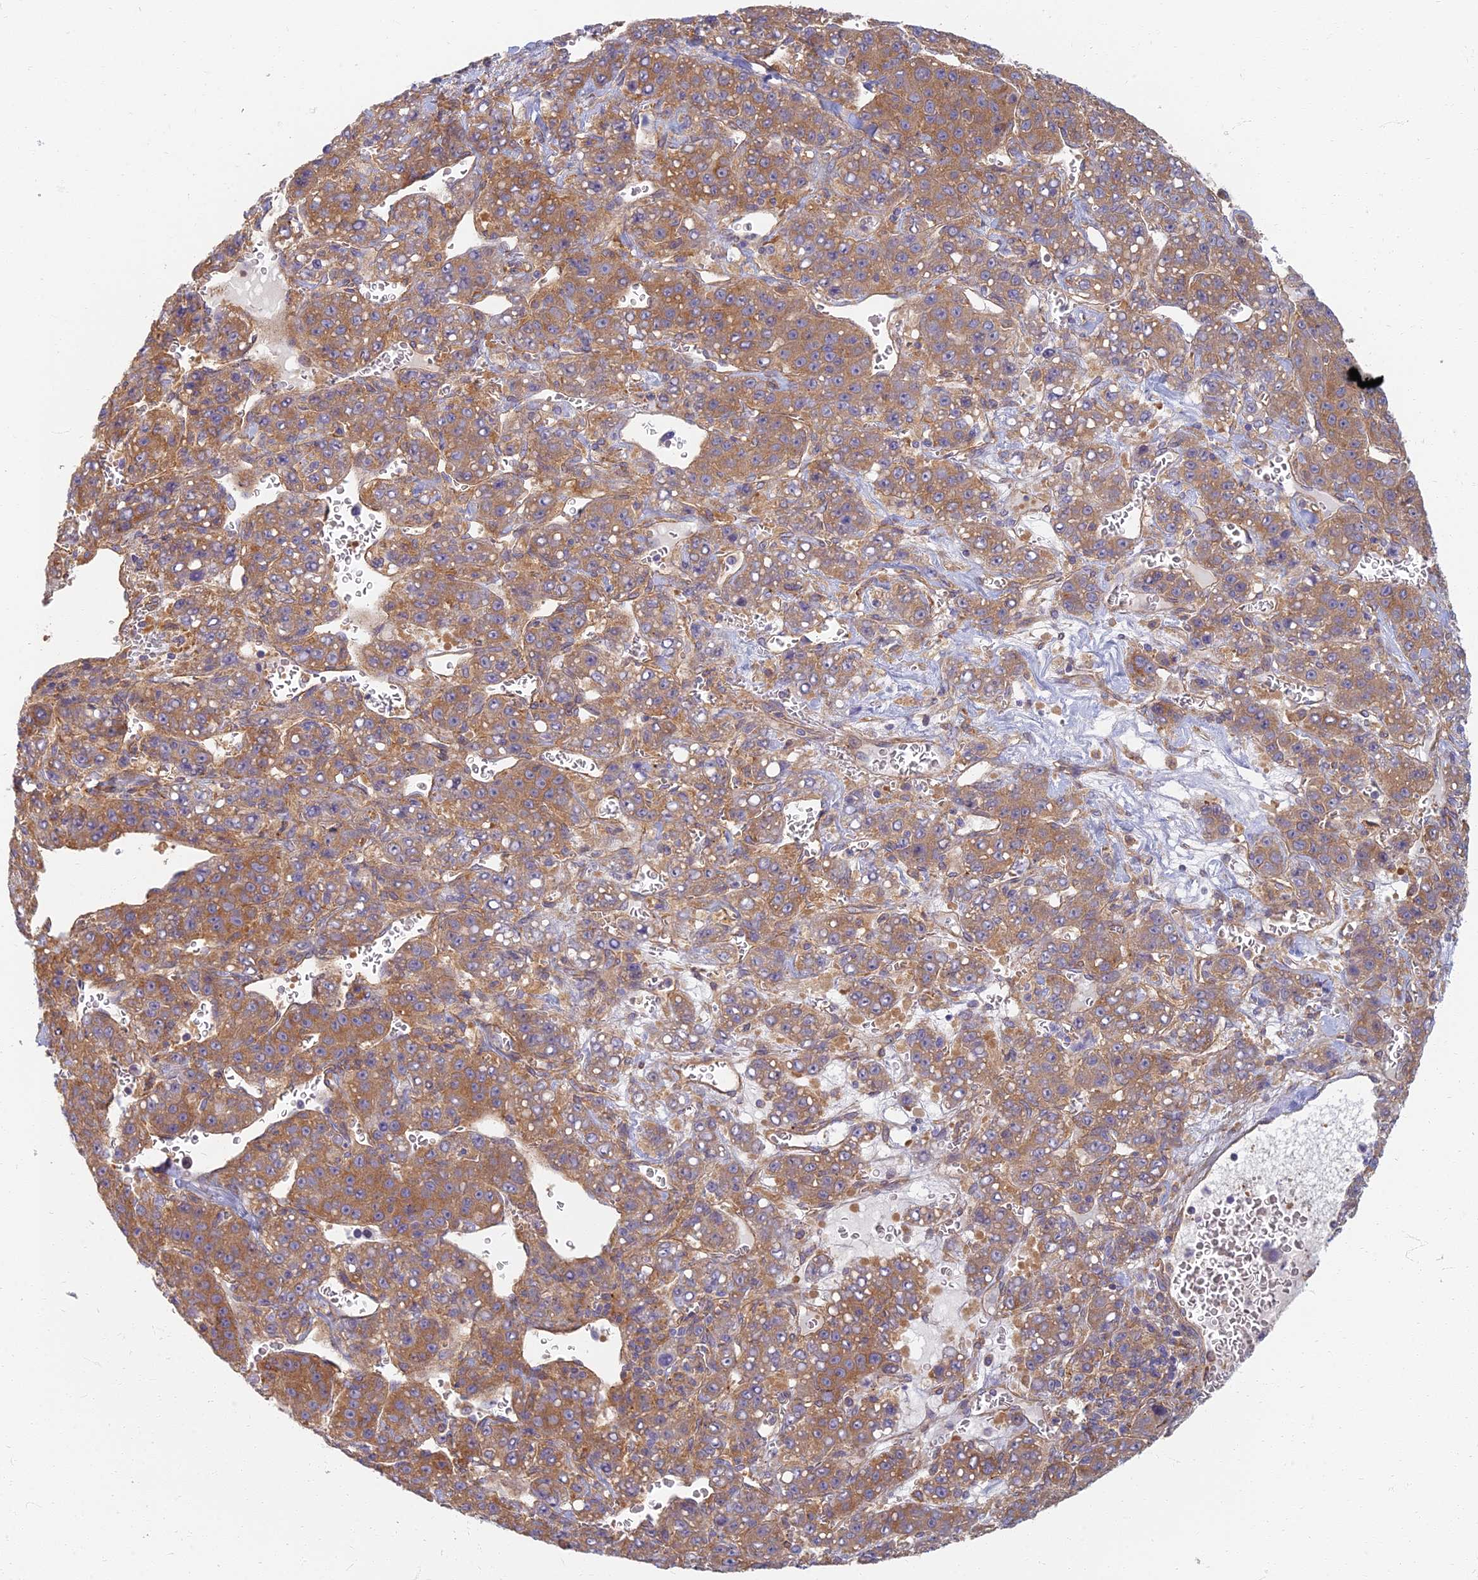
{"staining": {"intensity": "moderate", "quantity": ">75%", "location": "cytoplasmic/membranous"}, "tissue": "liver cancer", "cell_type": "Tumor cells", "image_type": "cancer", "snomed": [{"axis": "morphology", "description": "Carcinoma, Hepatocellular, NOS"}, {"axis": "topography", "description": "Liver"}], "caption": "A medium amount of moderate cytoplasmic/membranous expression is identified in about >75% of tumor cells in liver hepatocellular carcinoma tissue.", "gene": "RBSN", "patient": {"sex": "female", "age": 53}}